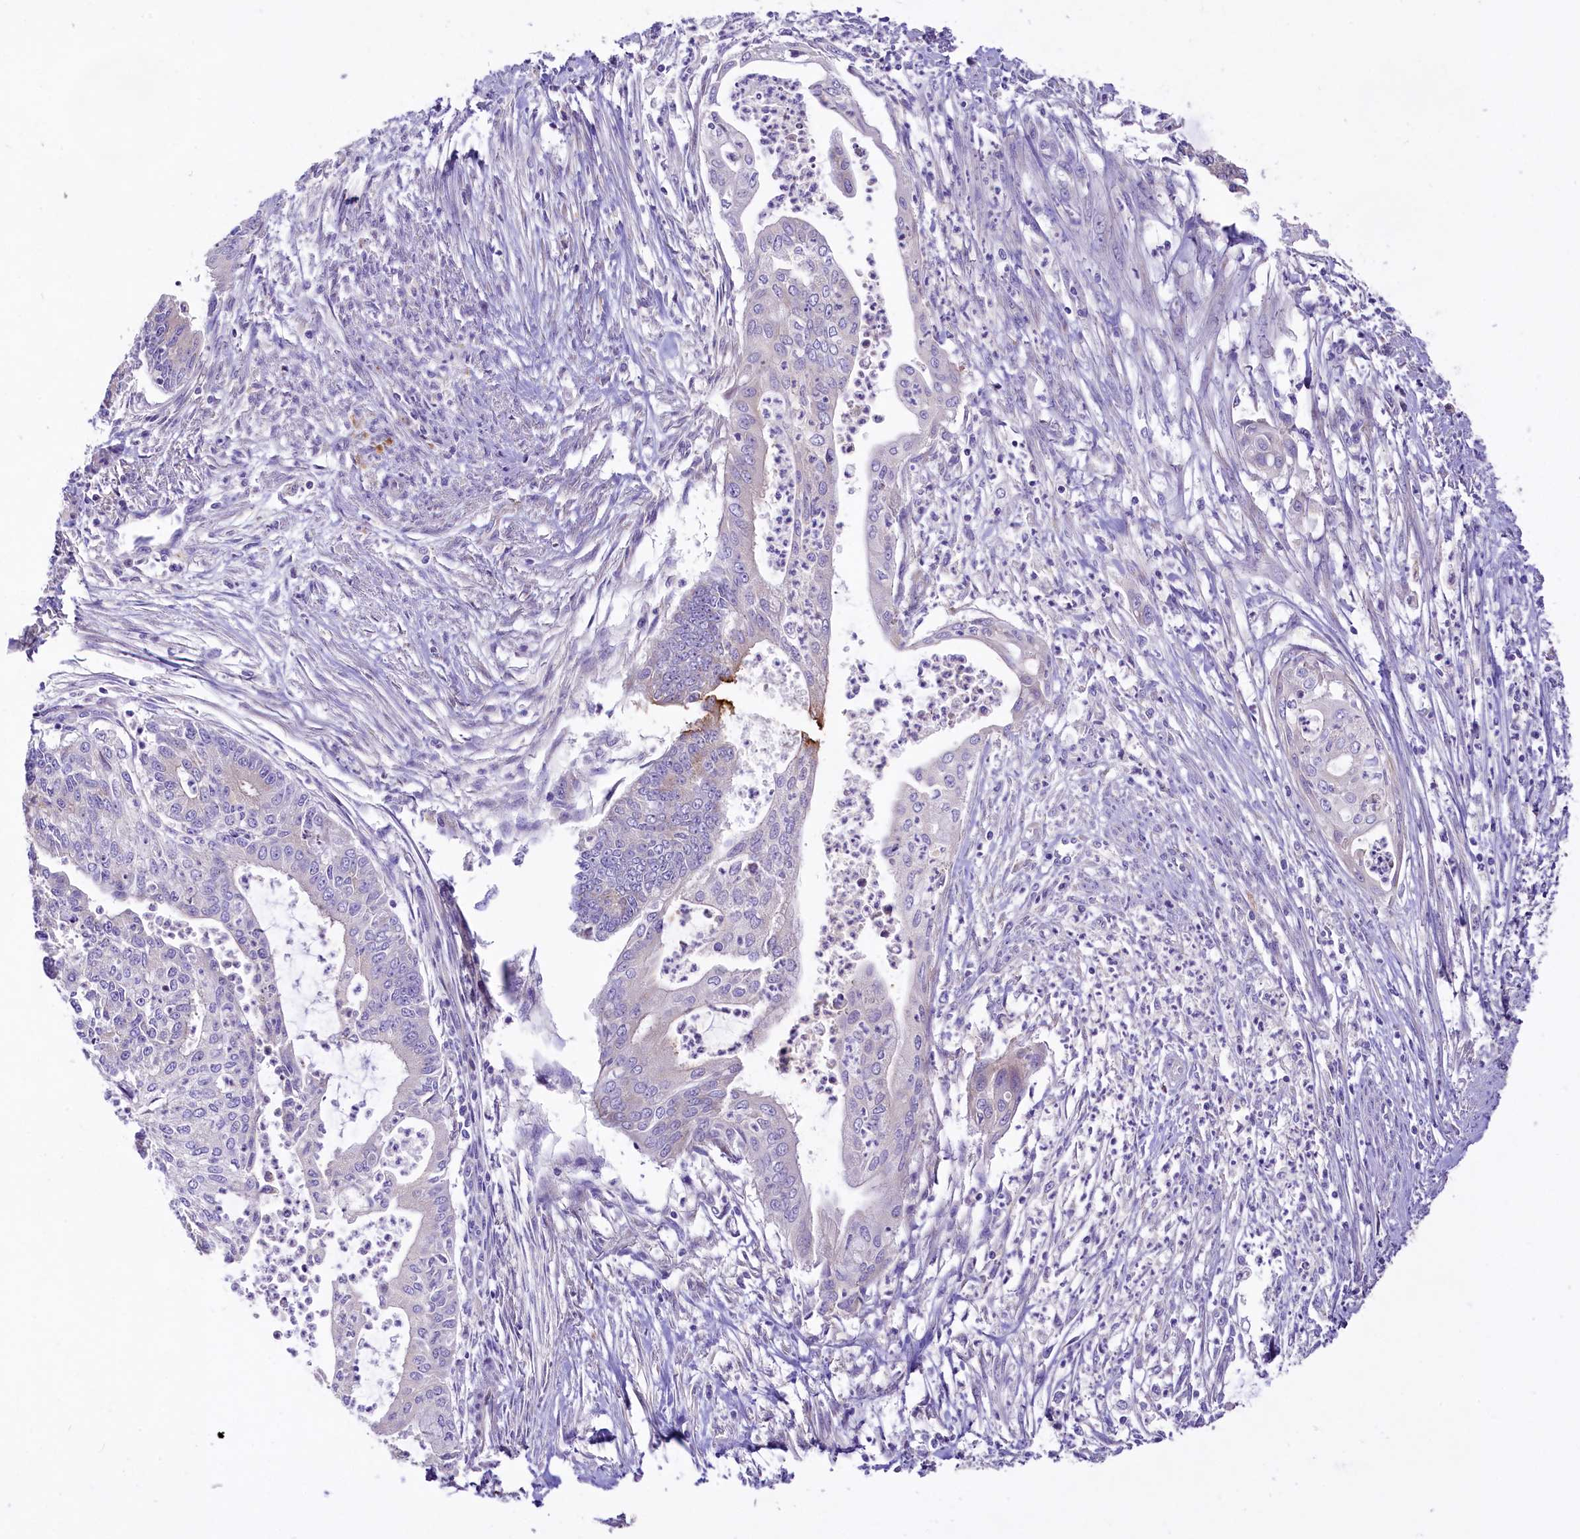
{"staining": {"intensity": "negative", "quantity": "none", "location": "none"}, "tissue": "endometrial cancer", "cell_type": "Tumor cells", "image_type": "cancer", "snomed": [{"axis": "morphology", "description": "Adenocarcinoma, NOS"}, {"axis": "topography", "description": "Endometrium"}], "caption": "An immunohistochemistry (IHC) histopathology image of adenocarcinoma (endometrial) is shown. There is no staining in tumor cells of adenocarcinoma (endometrial).", "gene": "PEMT", "patient": {"sex": "female", "age": 73}}